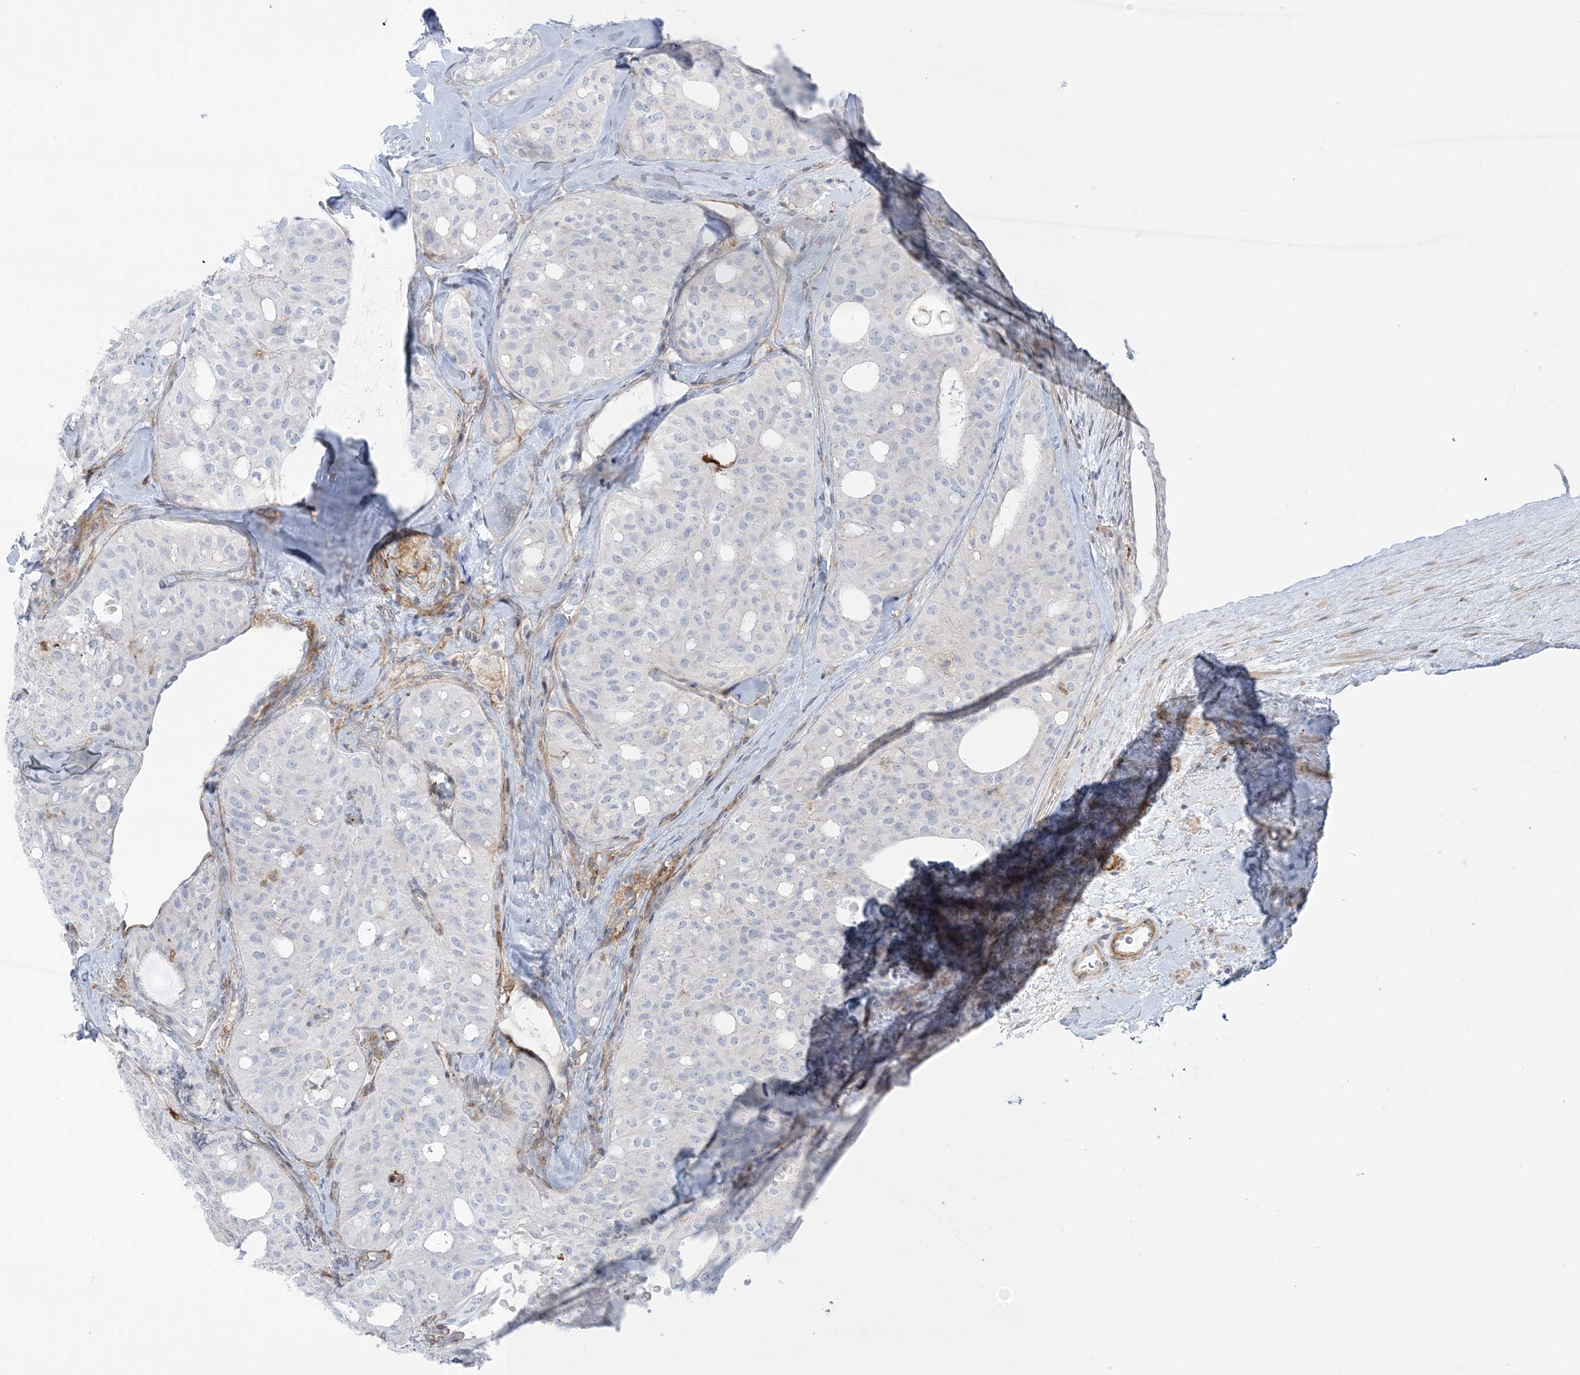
{"staining": {"intensity": "negative", "quantity": "none", "location": "none"}, "tissue": "thyroid cancer", "cell_type": "Tumor cells", "image_type": "cancer", "snomed": [{"axis": "morphology", "description": "Follicular adenoma carcinoma, NOS"}, {"axis": "topography", "description": "Thyroid gland"}], "caption": "Immunohistochemistry (IHC) of human thyroid cancer reveals no staining in tumor cells.", "gene": "ICMT", "patient": {"sex": "male", "age": 75}}